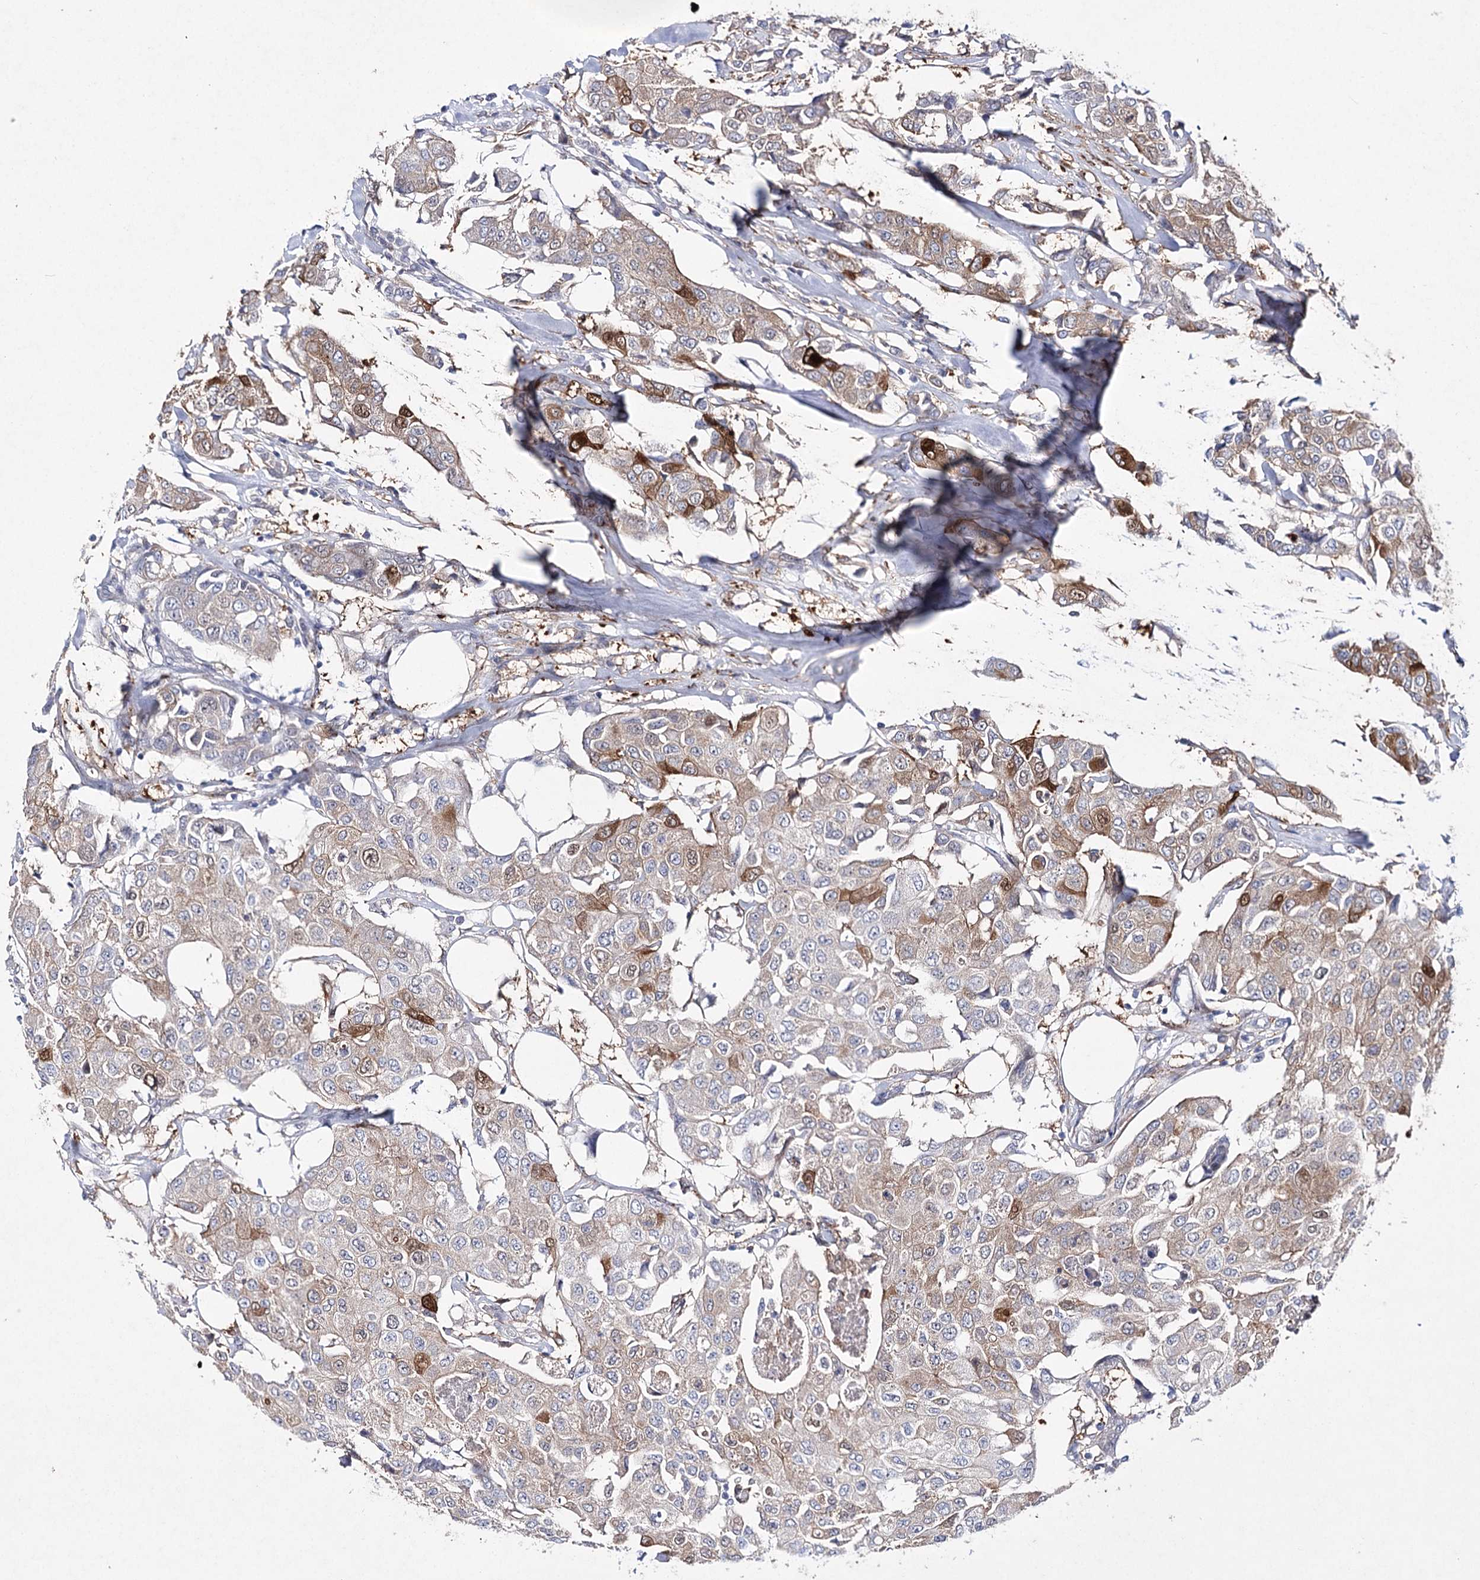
{"staining": {"intensity": "moderate", "quantity": "25%-75%", "location": "cytoplasmic/membranous,nuclear"}, "tissue": "breast cancer", "cell_type": "Tumor cells", "image_type": "cancer", "snomed": [{"axis": "morphology", "description": "Duct carcinoma"}, {"axis": "topography", "description": "Breast"}], "caption": "This histopathology image shows immunohistochemistry (IHC) staining of breast cancer (invasive ductal carcinoma), with medium moderate cytoplasmic/membranous and nuclear staining in approximately 25%-75% of tumor cells.", "gene": "UGDH", "patient": {"sex": "female", "age": 80}}